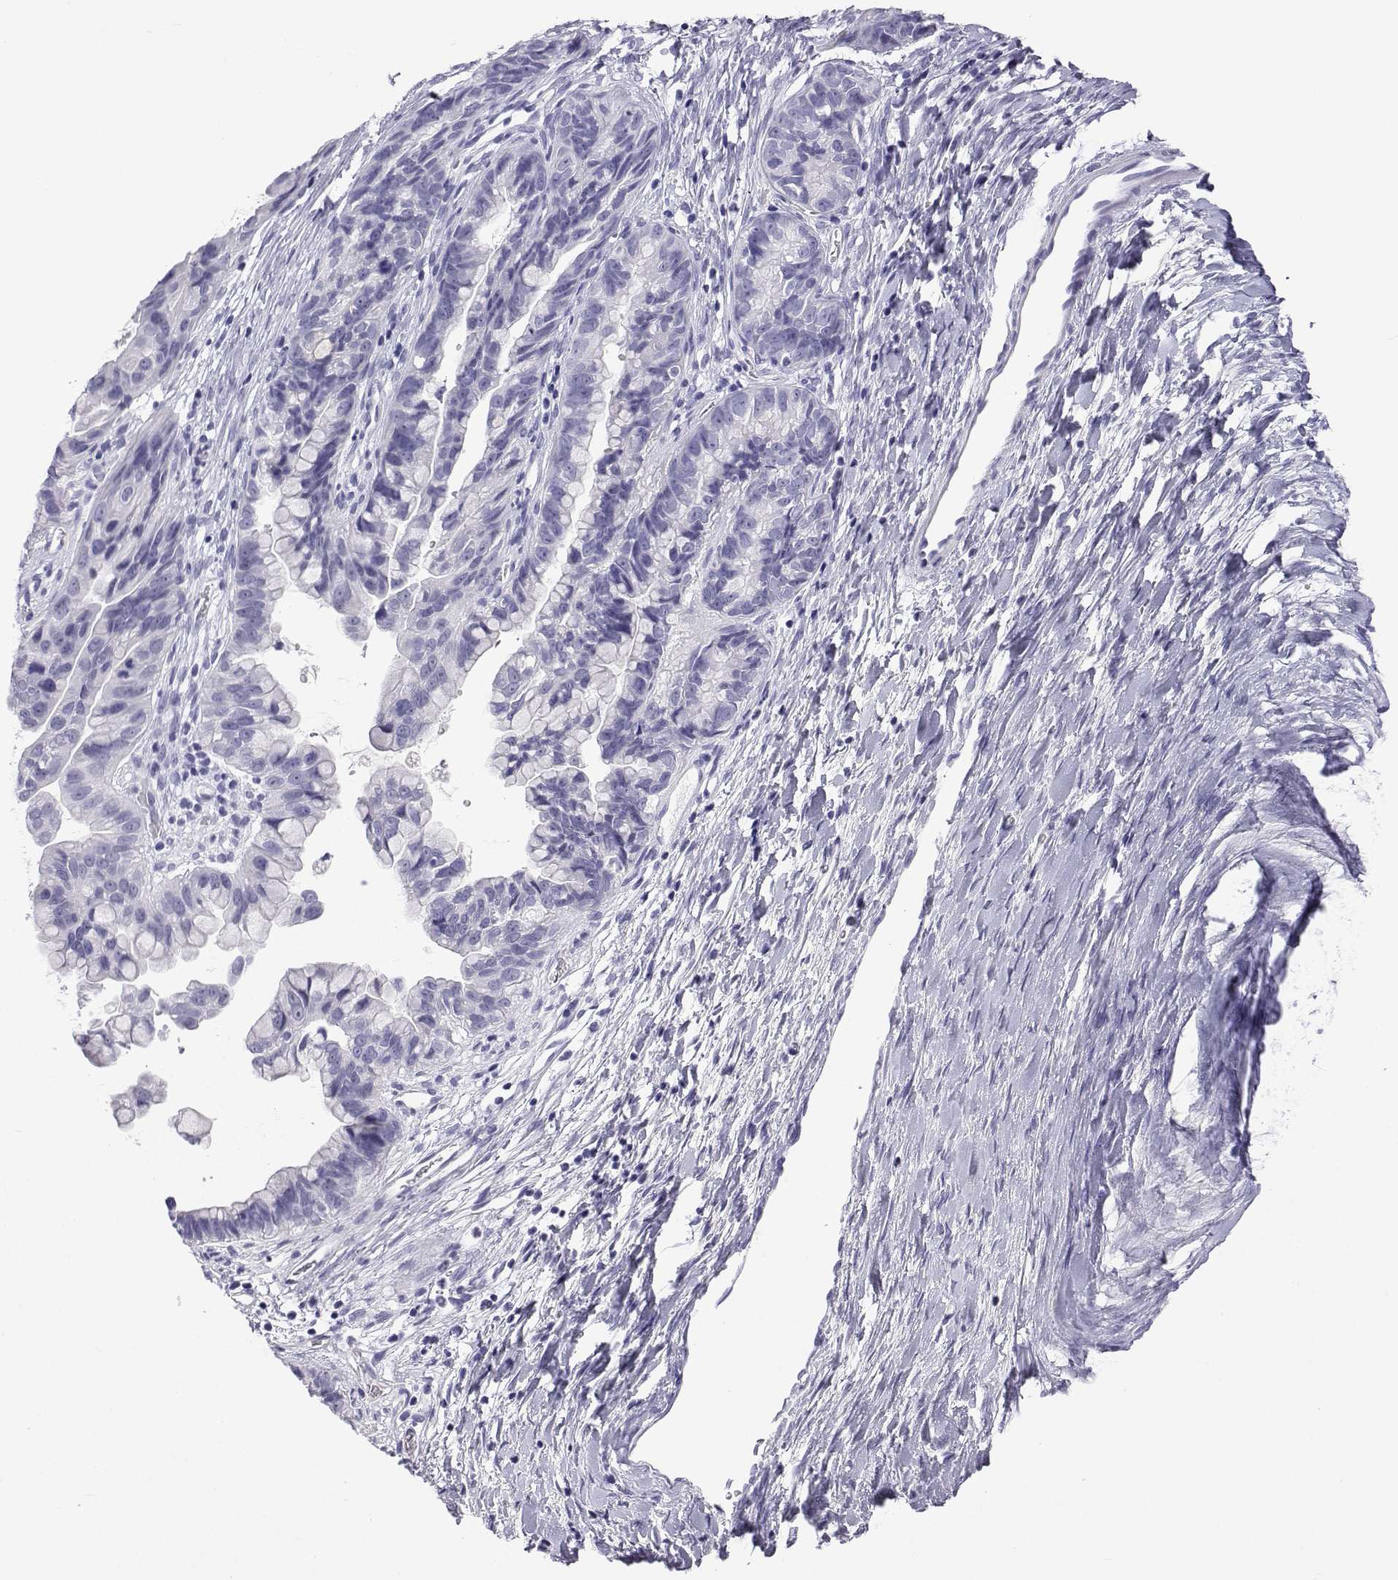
{"staining": {"intensity": "negative", "quantity": "none", "location": "none"}, "tissue": "ovarian cancer", "cell_type": "Tumor cells", "image_type": "cancer", "snomed": [{"axis": "morphology", "description": "Cystadenocarcinoma, mucinous, NOS"}, {"axis": "topography", "description": "Ovary"}], "caption": "Protein analysis of ovarian mucinous cystadenocarcinoma exhibits no significant positivity in tumor cells. (Stains: DAB immunohistochemistry with hematoxylin counter stain, Microscopy: brightfield microscopy at high magnification).", "gene": "ACTL7A", "patient": {"sex": "female", "age": 76}}